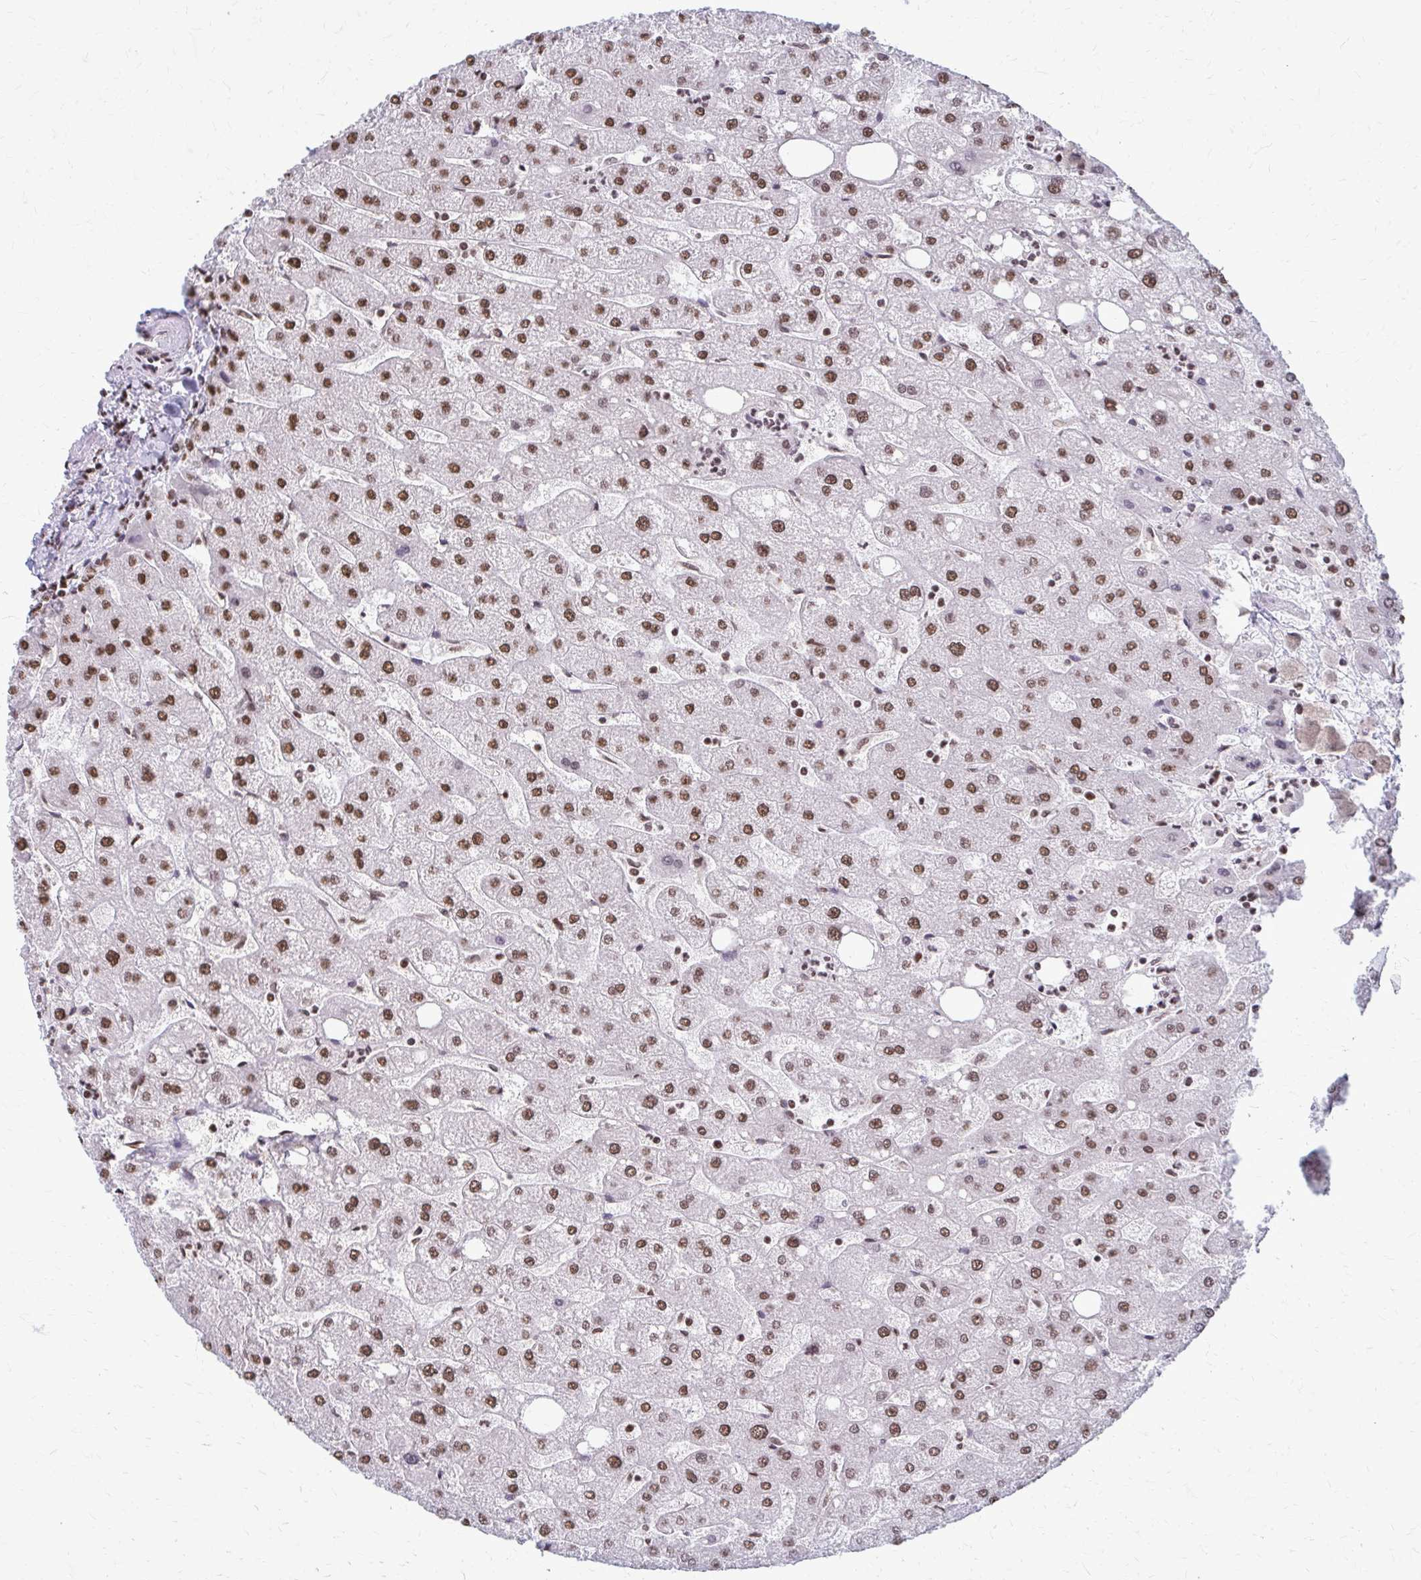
{"staining": {"intensity": "moderate", "quantity": ">75%", "location": "nuclear"}, "tissue": "liver", "cell_type": "Cholangiocytes", "image_type": "normal", "snomed": [{"axis": "morphology", "description": "Normal tissue, NOS"}, {"axis": "topography", "description": "Liver"}], "caption": "Liver stained with DAB immunohistochemistry demonstrates medium levels of moderate nuclear staining in approximately >75% of cholangiocytes. Immunohistochemistry (ihc) stains the protein of interest in brown and the nuclei are stained blue.", "gene": "SNRPA", "patient": {"sex": "male", "age": 67}}